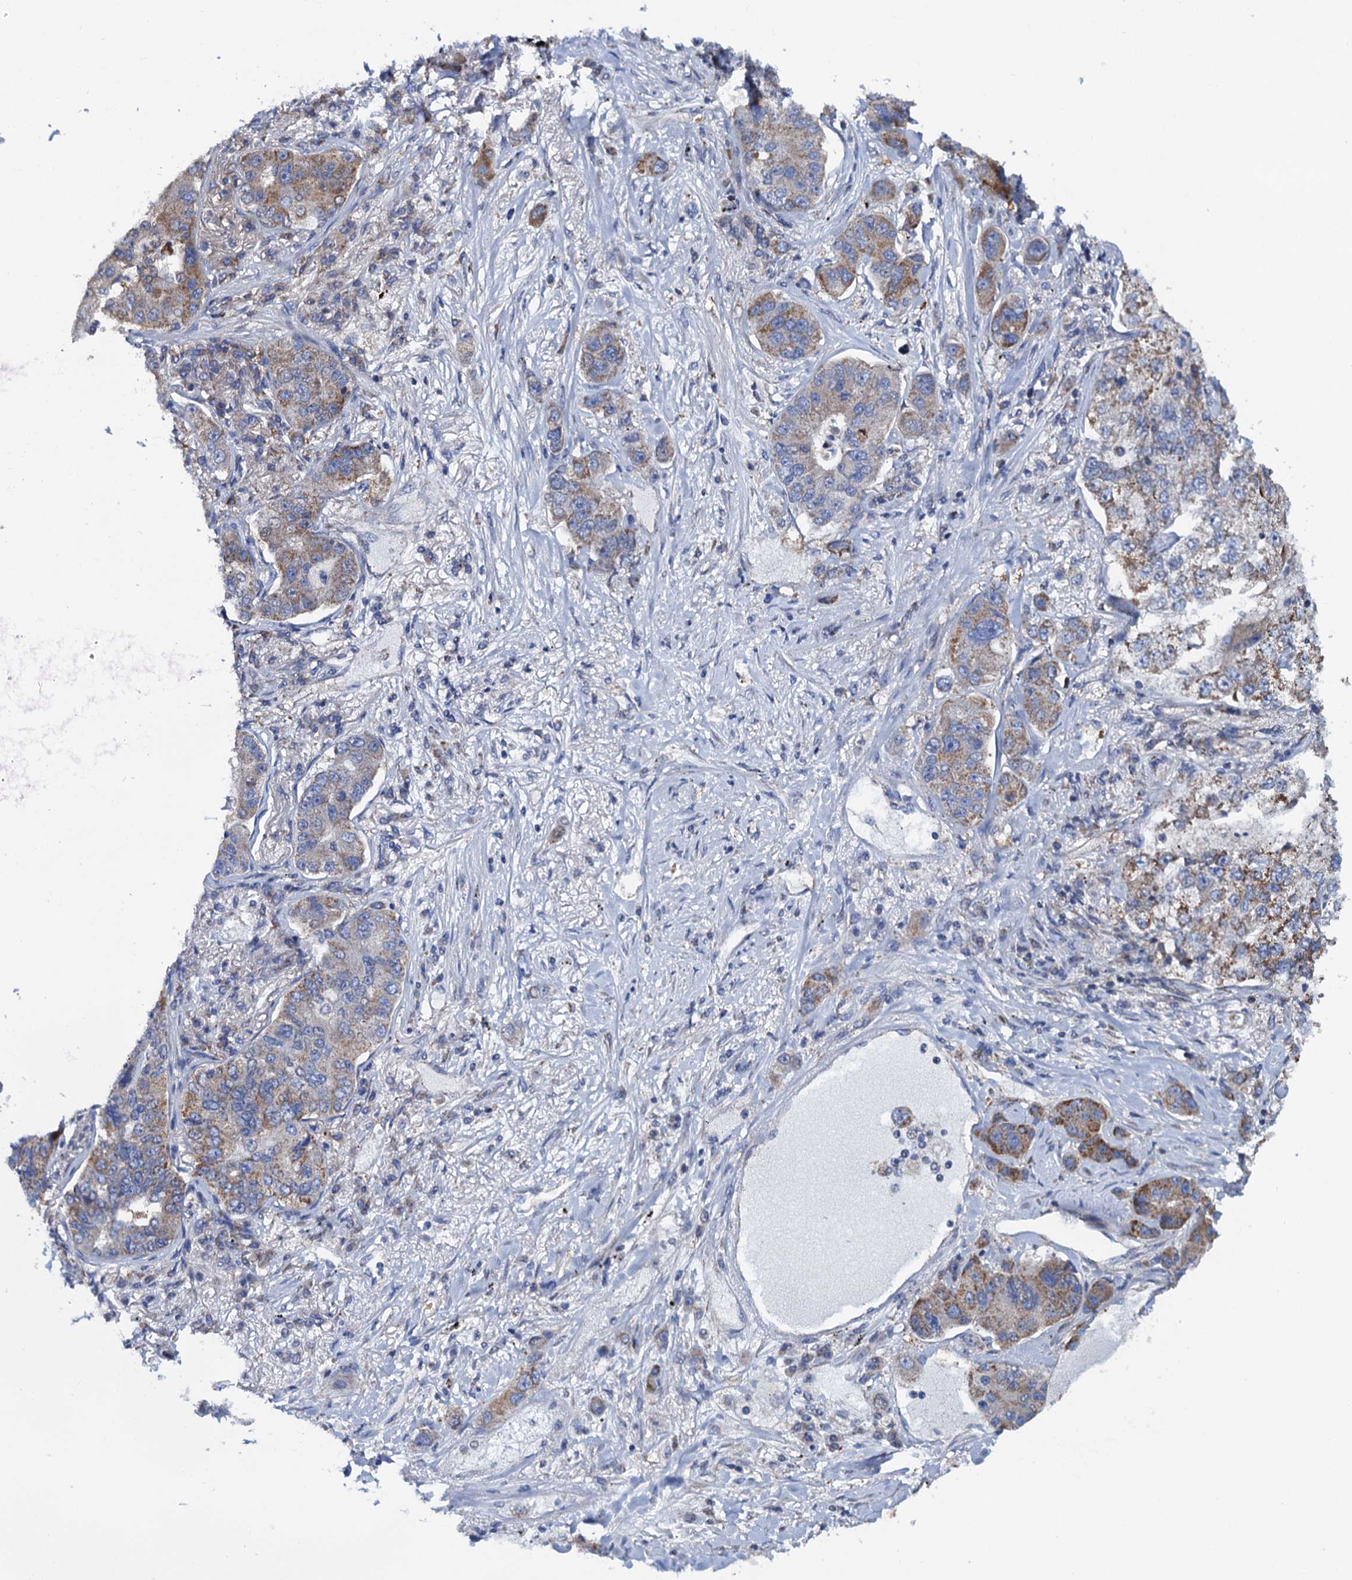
{"staining": {"intensity": "weak", "quantity": "25%-75%", "location": "cytoplasmic/membranous"}, "tissue": "lung cancer", "cell_type": "Tumor cells", "image_type": "cancer", "snomed": [{"axis": "morphology", "description": "Adenocarcinoma, NOS"}, {"axis": "topography", "description": "Lung"}], "caption": "Approximately 25%-75% of tumor cells in human lung adenocarcinoma display weak cytoplasmic/membranous protein expression as visualized by brown immunohistochemical staining.", "gene": "PTCD3", "patient": {"sex": "male", "age": 49}}